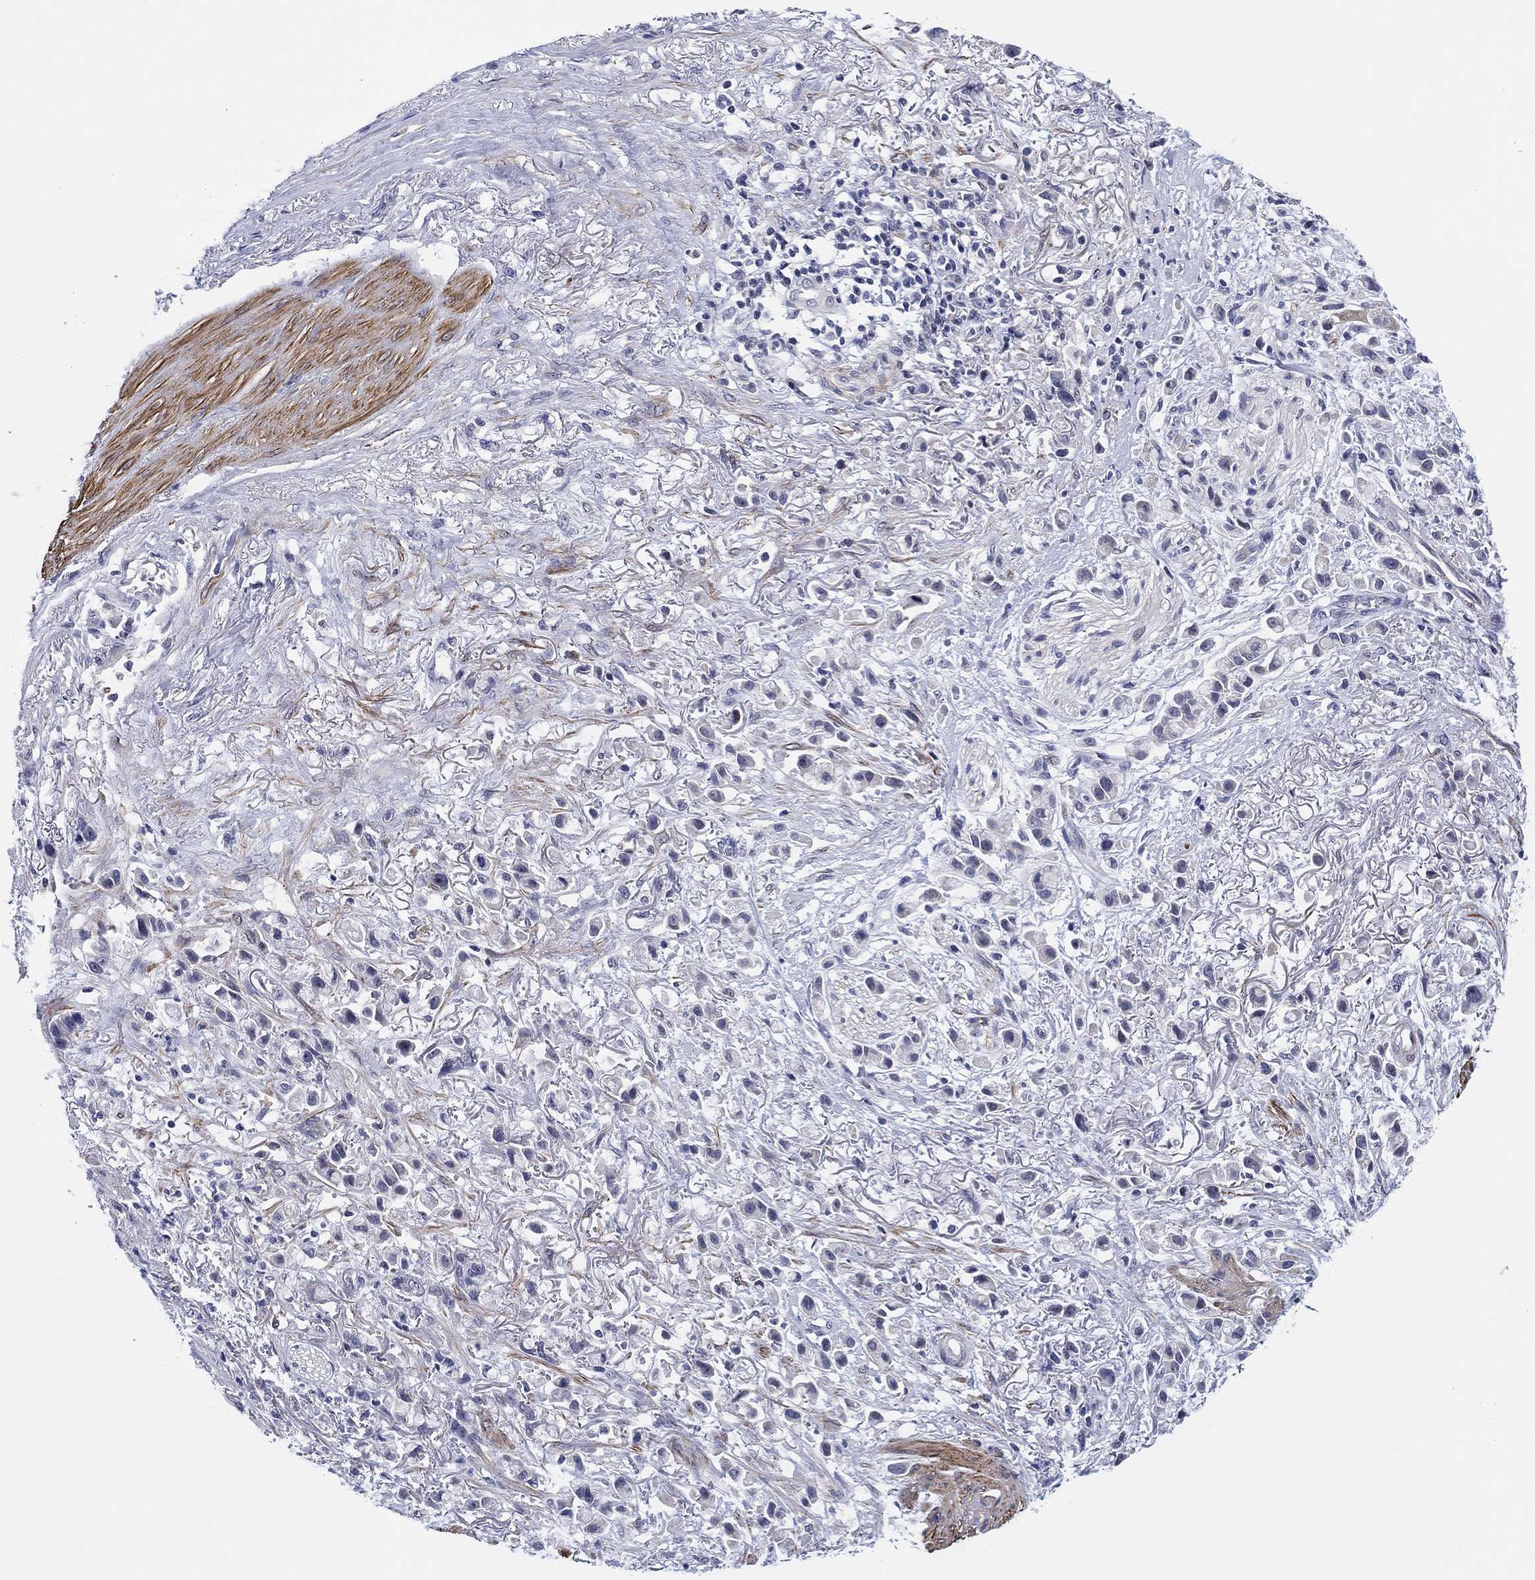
{"staining": {"intensity": "negative", "quantity": "none", "location": "none"}, "tissue": "stomach cancer", "cell_type": "Tumor cells", "image_type": "cancer", "snomed": [{"axis": "morphology", "description": "Adenocarcinoma, NOS"}, {"axis": "topography", "description": "Stomach"}], "caption": "The photomicrograph reveals no significant staining in tumor cells of stomach cancer.", "gene": "CLIP3", "patient": {"sex": "female", "age": 81}}